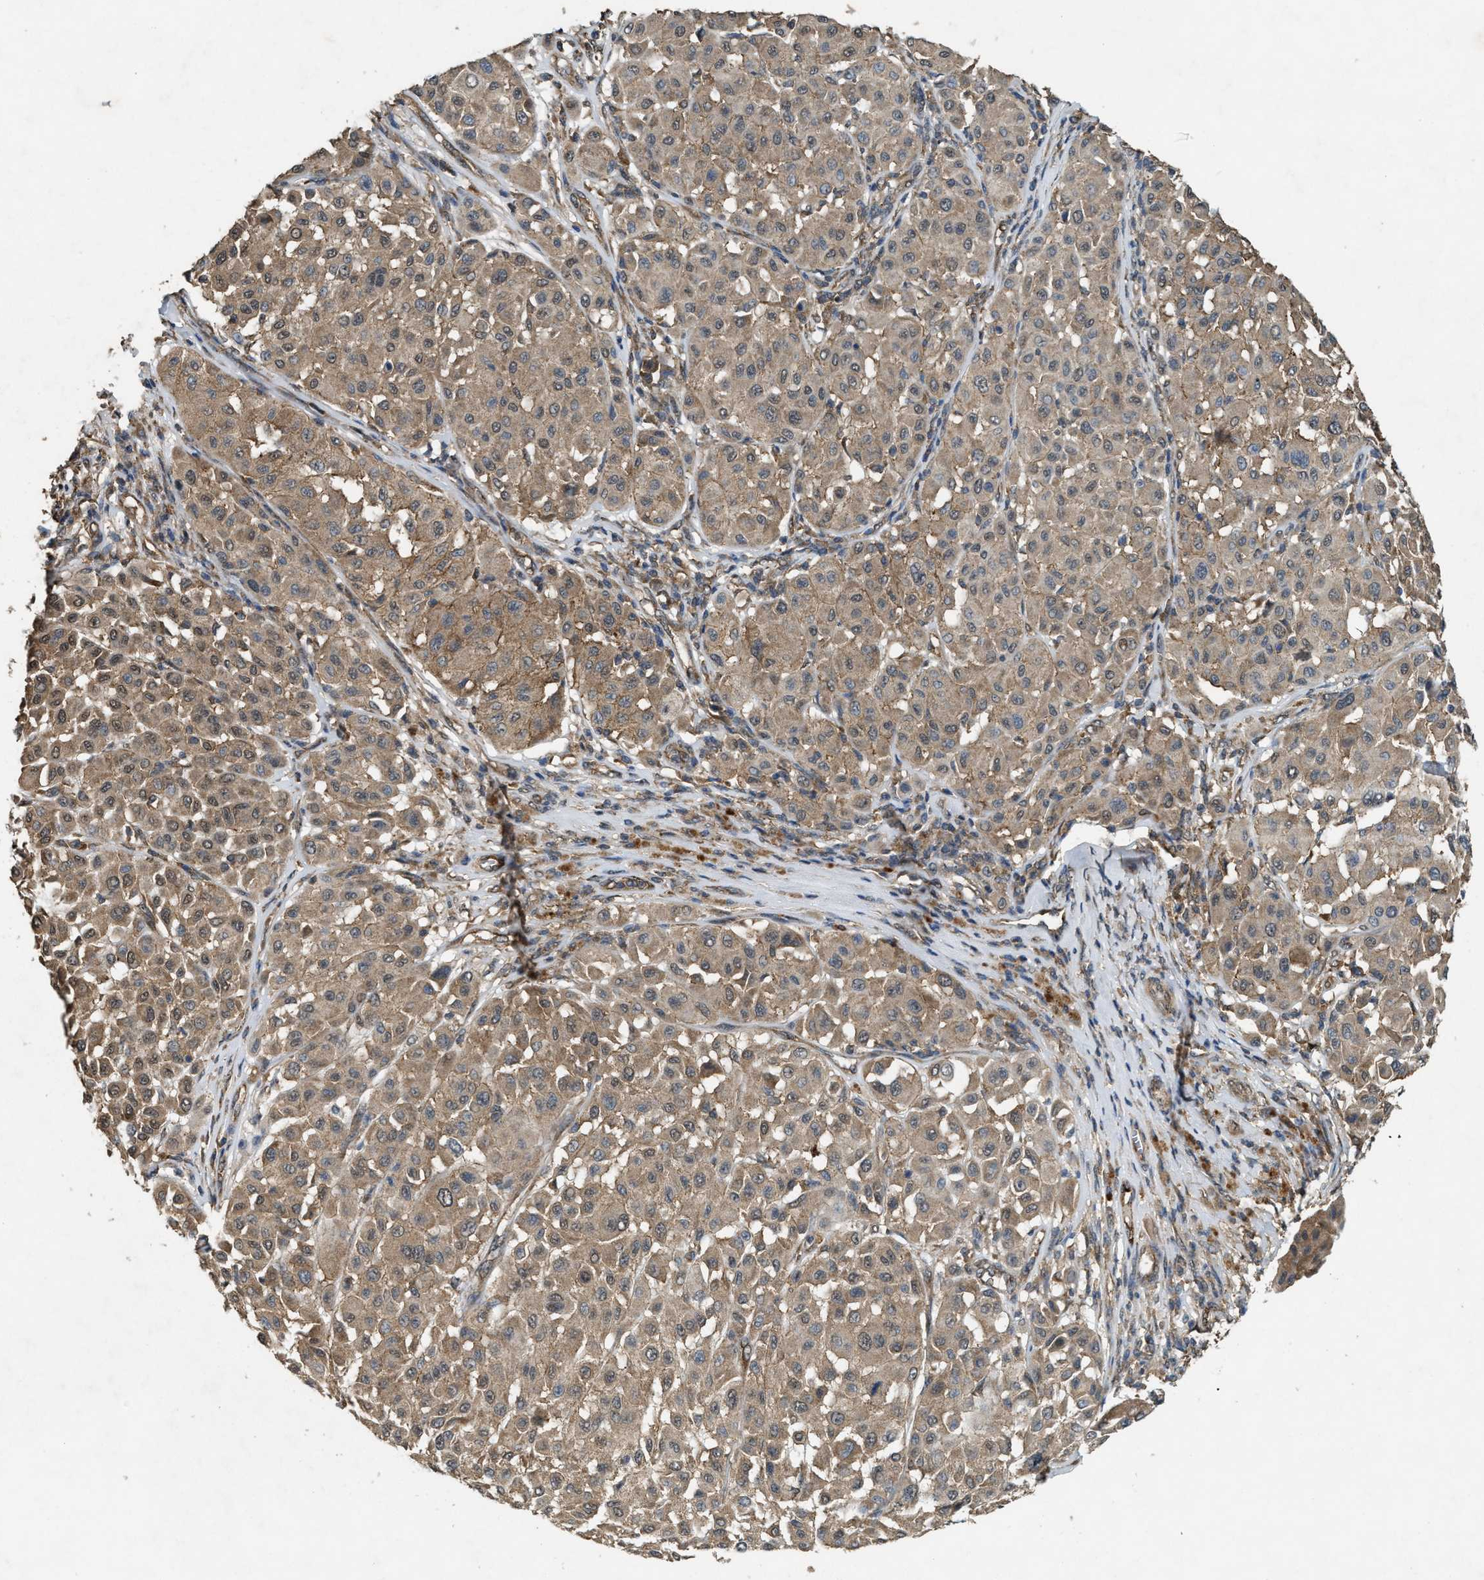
{"staining": {"intensity": "moderate", "quantity": ">75%", "location": "cytoplasmic/membranous"}, "tissue": "melanoma", "cell_type": "Tumor cells", "image_type": "cancer", "snomed": [{"axis": "morphology", "description": "Malignant melanoma, Metastatic site"}, {"axis": "topography", "description": "Soft tissue"}], "caption": "Protein staining of melanoma tissue displays moderate cytoplasmic/membranous positivity in approximately >75% of tumor cells. (IHC, brightfield microscopy, high magnification).", "gene": "ARHGEF5", "patient": {"sex": "male", "age": 41}}